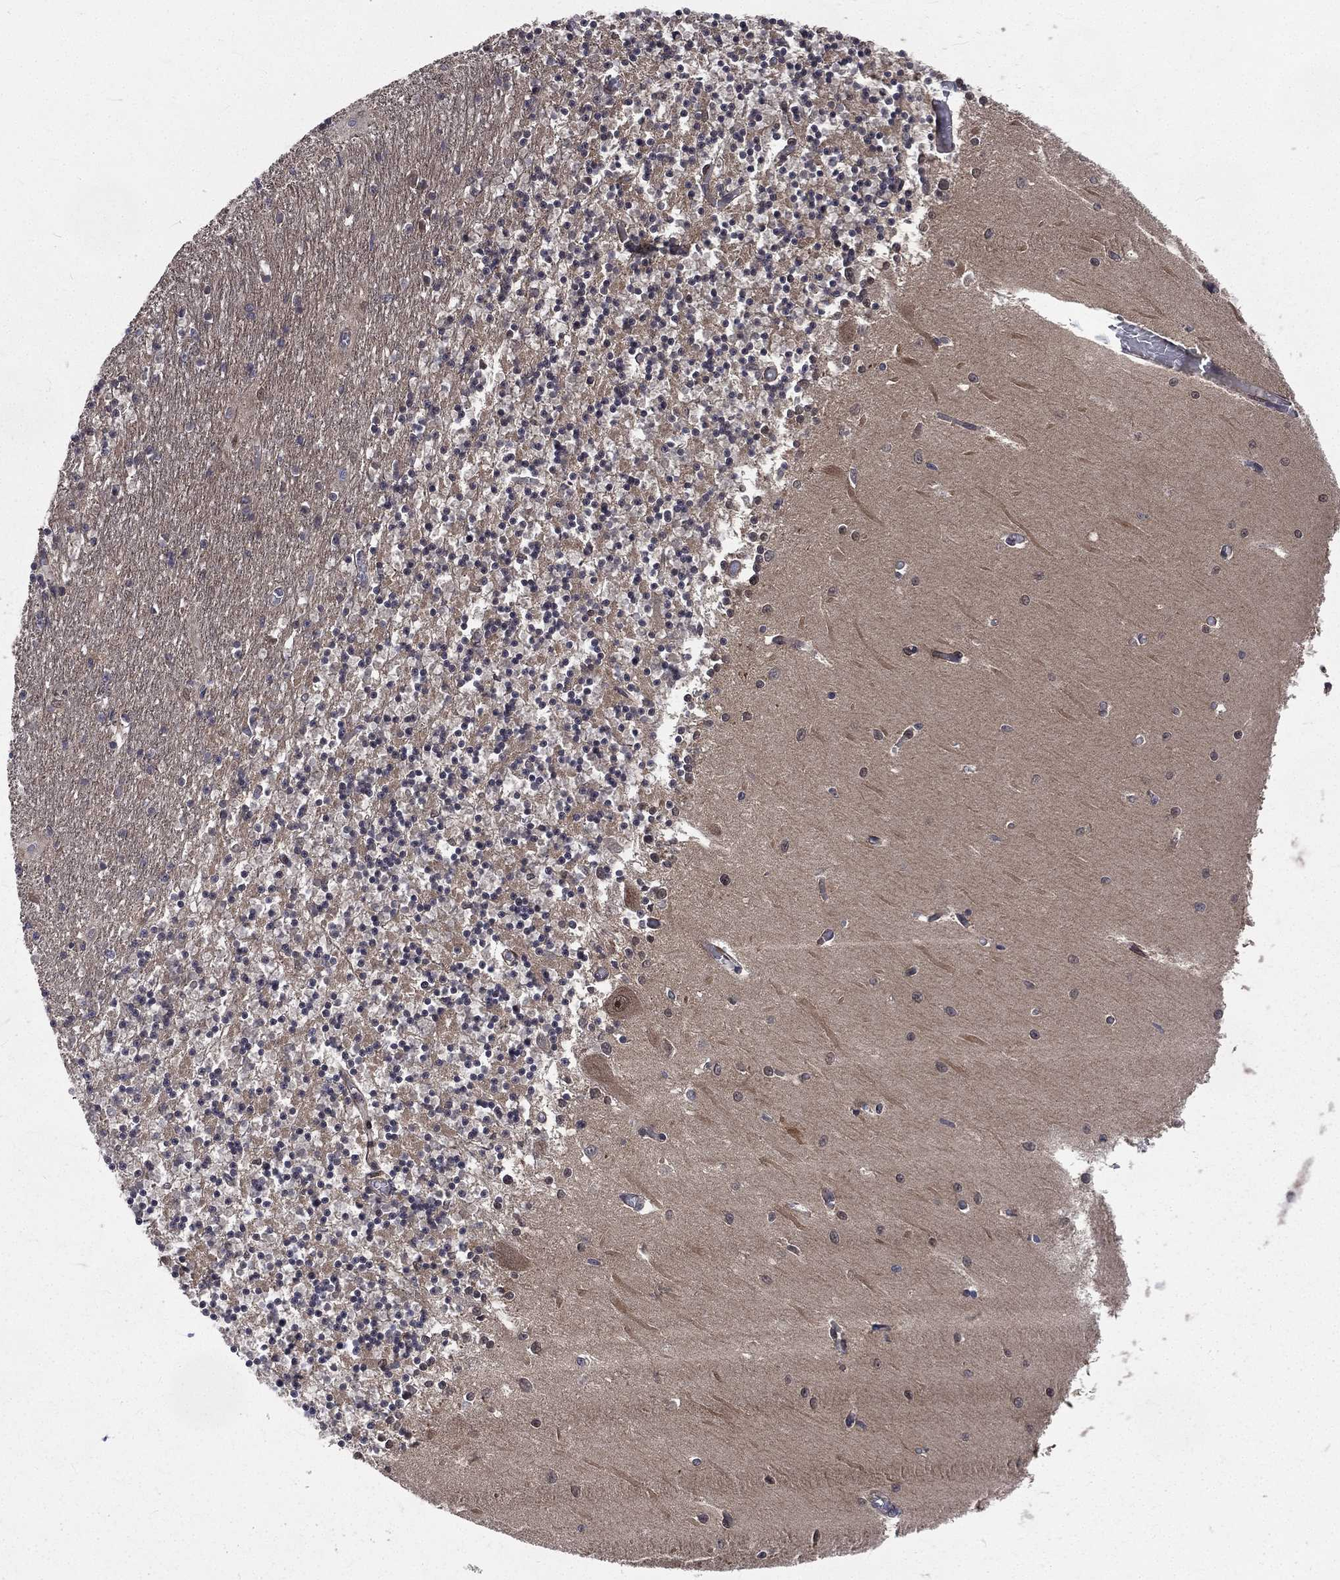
{"staining": {"intensity": "negative", "quantity": "none", "location": "none"}, "tissue": "cerebellum", "cell_type": "Cells in granular layer", "image_type": "normal", "snomed": [{"axis": "morphology", "description": "Normal tissue, NOS"}, {"axis": "topography", "description": "Cerebellum"}], "caption": "The IHC image has no significant expression in cells in granular layer of cerebellum. (DAB (3,3'-diaminobenzidine) immunohistochemistry (IHC), high magnification).", "gene": "ARL3", "patient": {"sex": "female", "age": 64}}